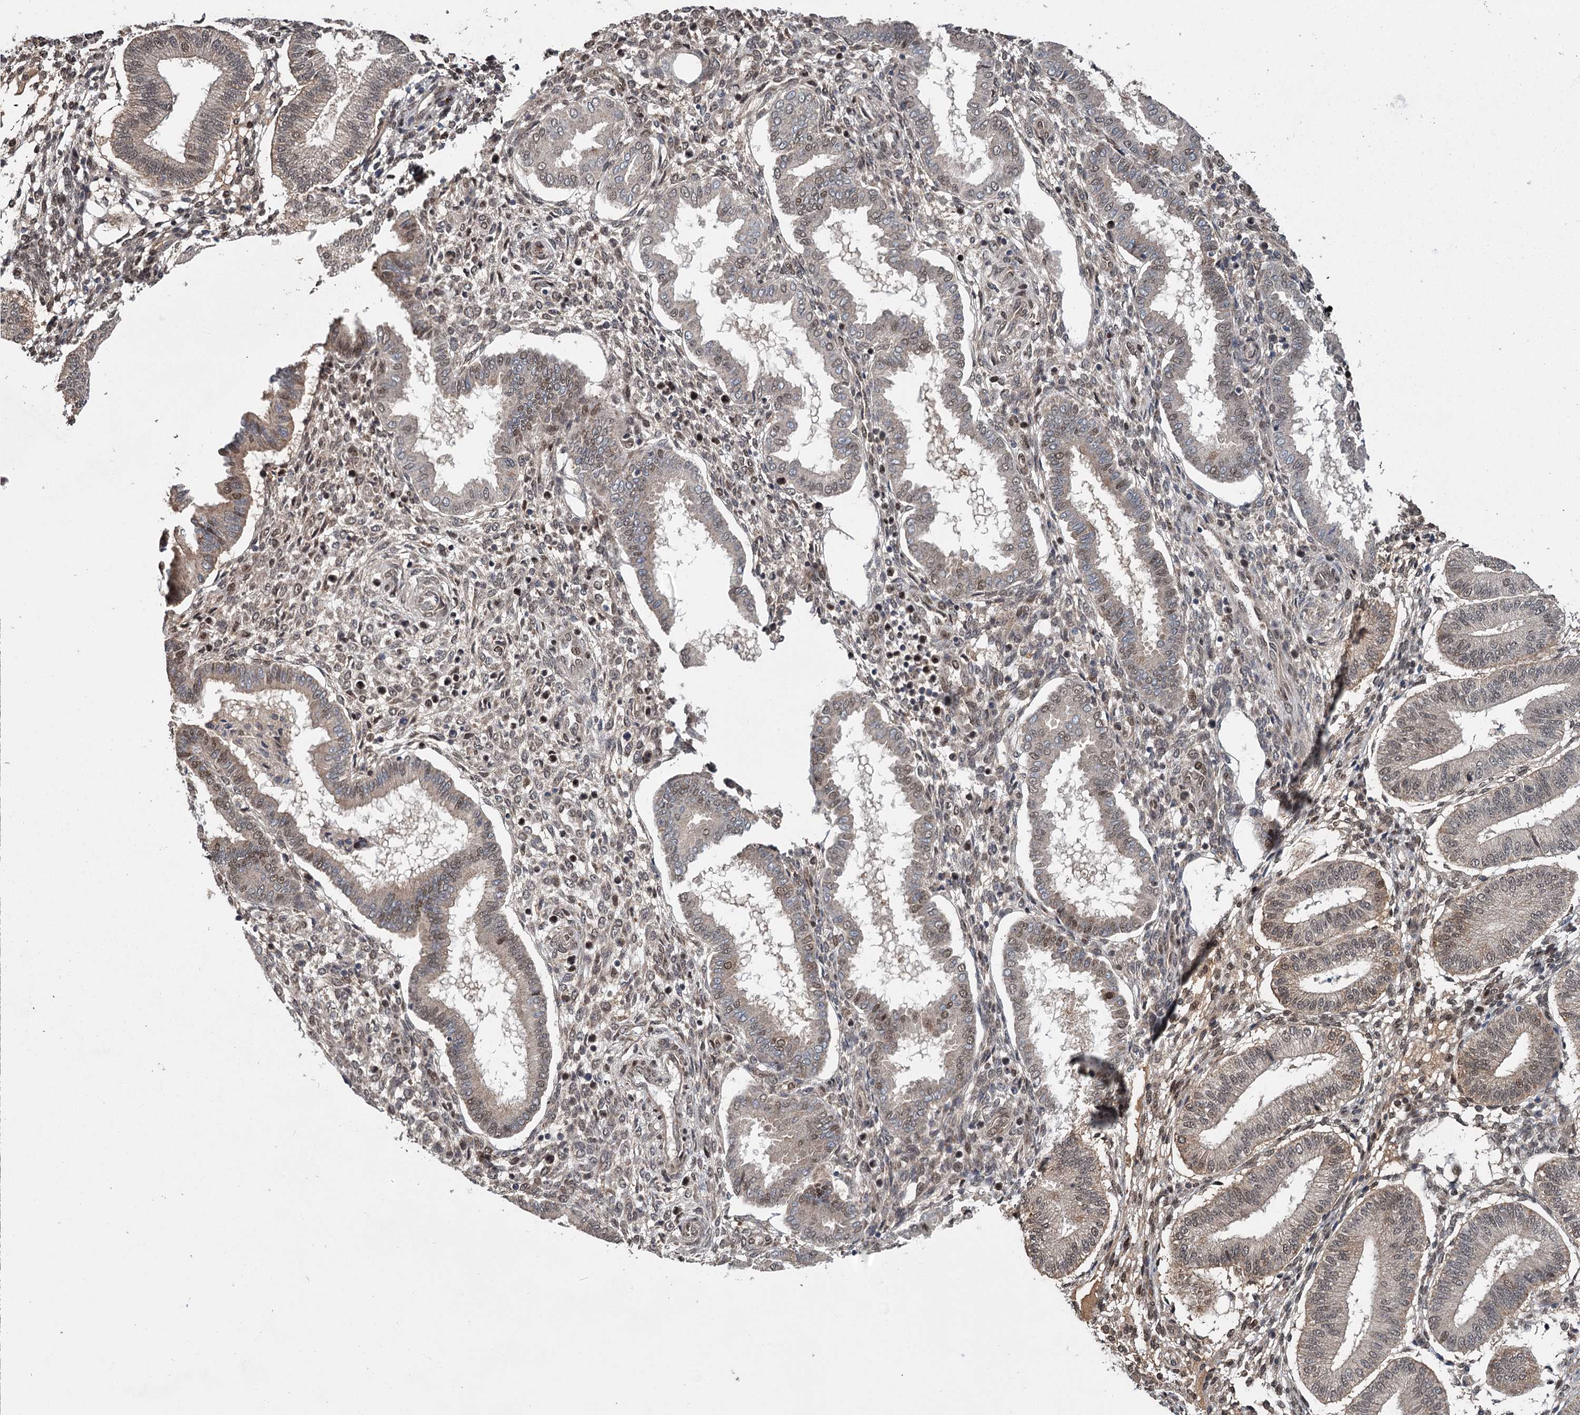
{"staining": {"intensity": "weak", "quantity": "25%-75%", "location": "cytoplasmic/membranous,nuclear"}, "tissue": "endometrium", "cell_type": "Cells in endometrial stroma", "image_type": "normal", "snomed": [{"axis": "morphology", "description": "Normal tissue, NOS"}, {"axis": "topography", "description": "Endometrium"}], "caption": "Endometrium was stained to show a protein in brown. There is low levels of weak cytoplasmic/membranous,nuclear staining in approximately 25%-75% of cells in endometrial stroma.", "gene": "MYG1", "patient": {"sex": "female", "age": 24}}